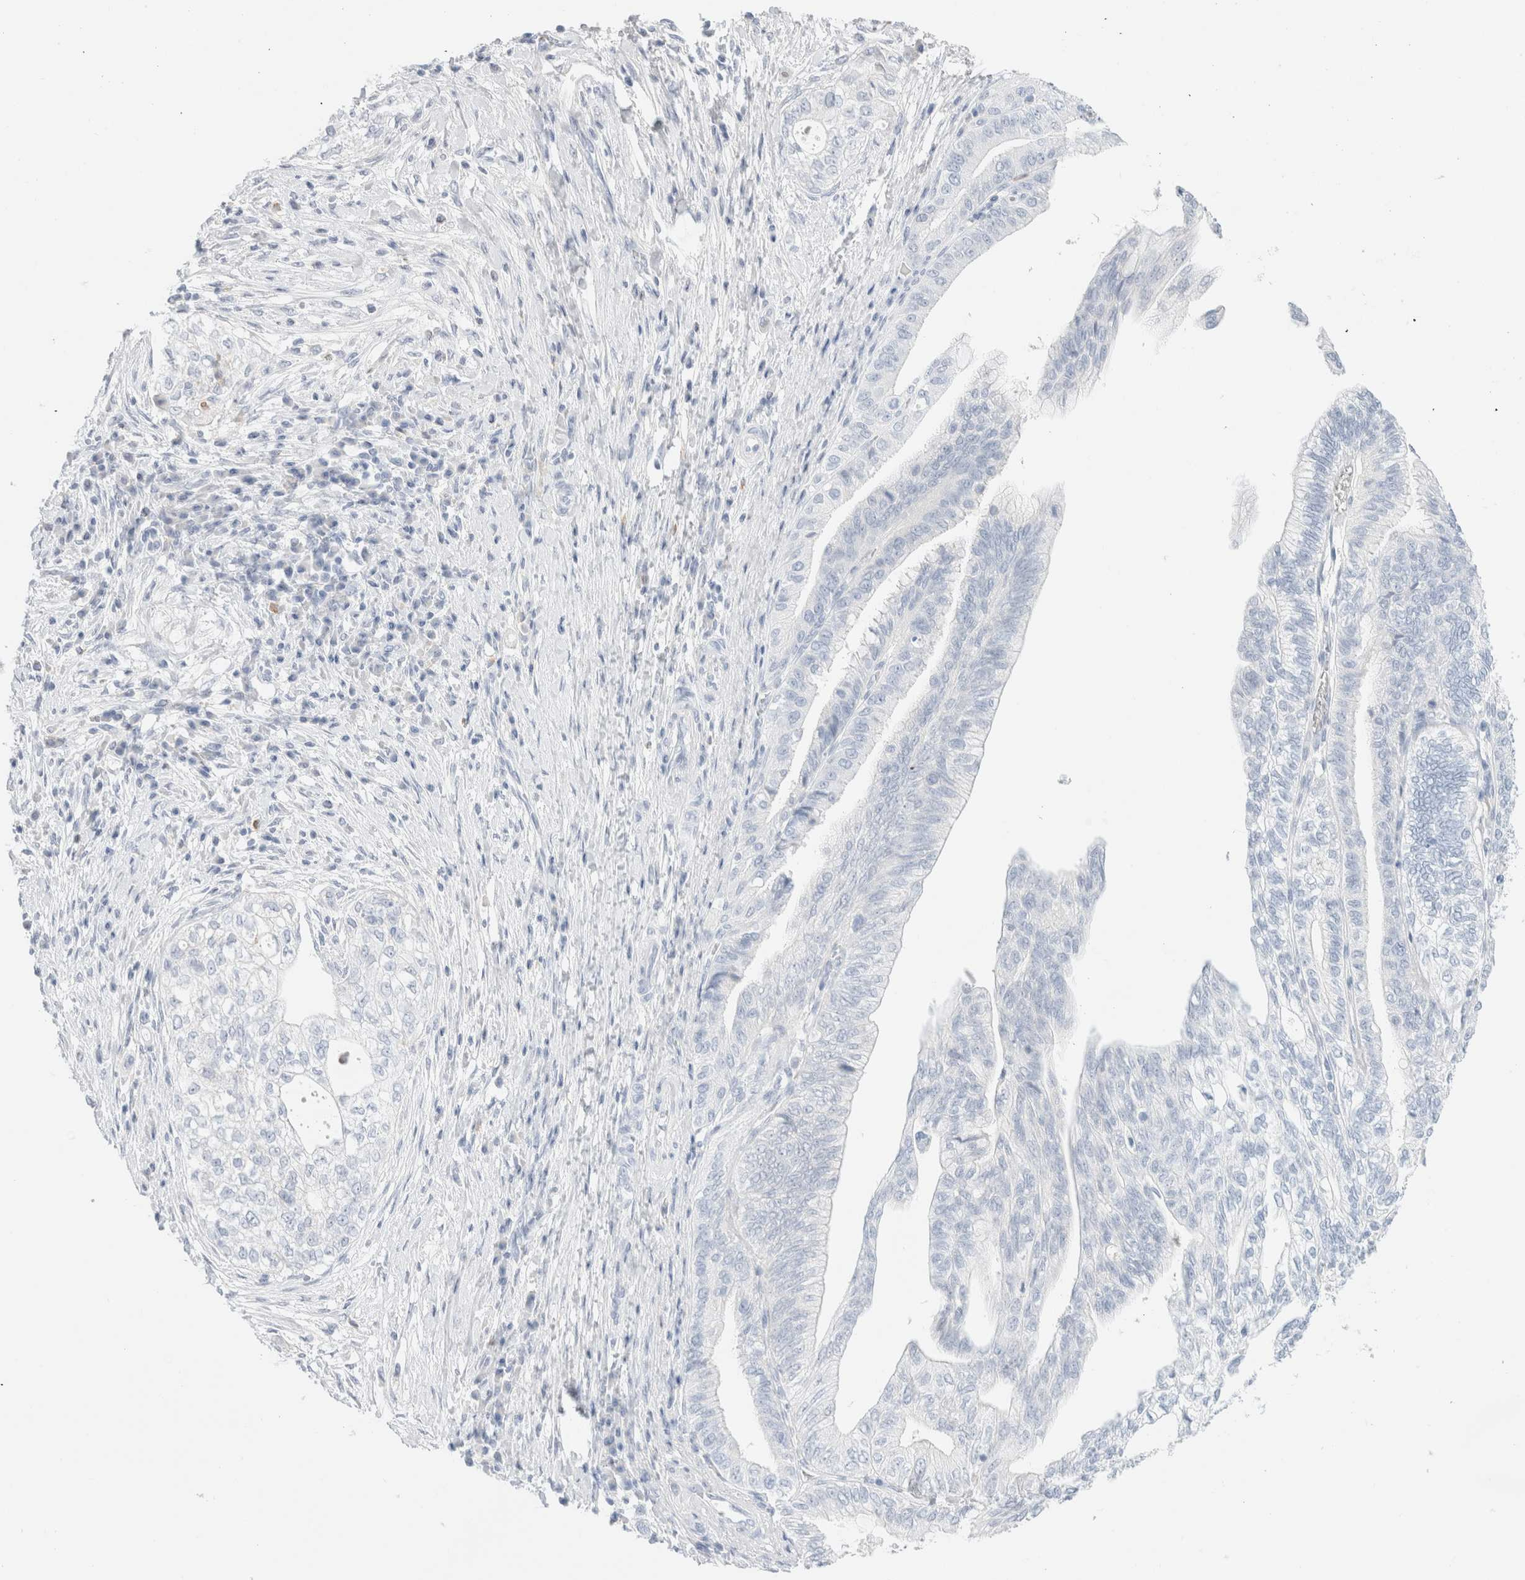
{"staining": {"intensity": "negative", "quantity": "none", "location": "none"}, "tissue": "pancreatic cancer", "cell_type": "Tumor cells", "image_type": "cancer", "snomed": [{"axis": "morphology", "description": "Adenocarcinoma, NOS"}, {"axis": "topography", "description": "Pancreas"}], "caption": "Tumor cells show no significant protein positivity in pancreatic cancer (adenocarcinoma).", "gene": "ARG1", "patient": {"sex": "male", "age": 72}}